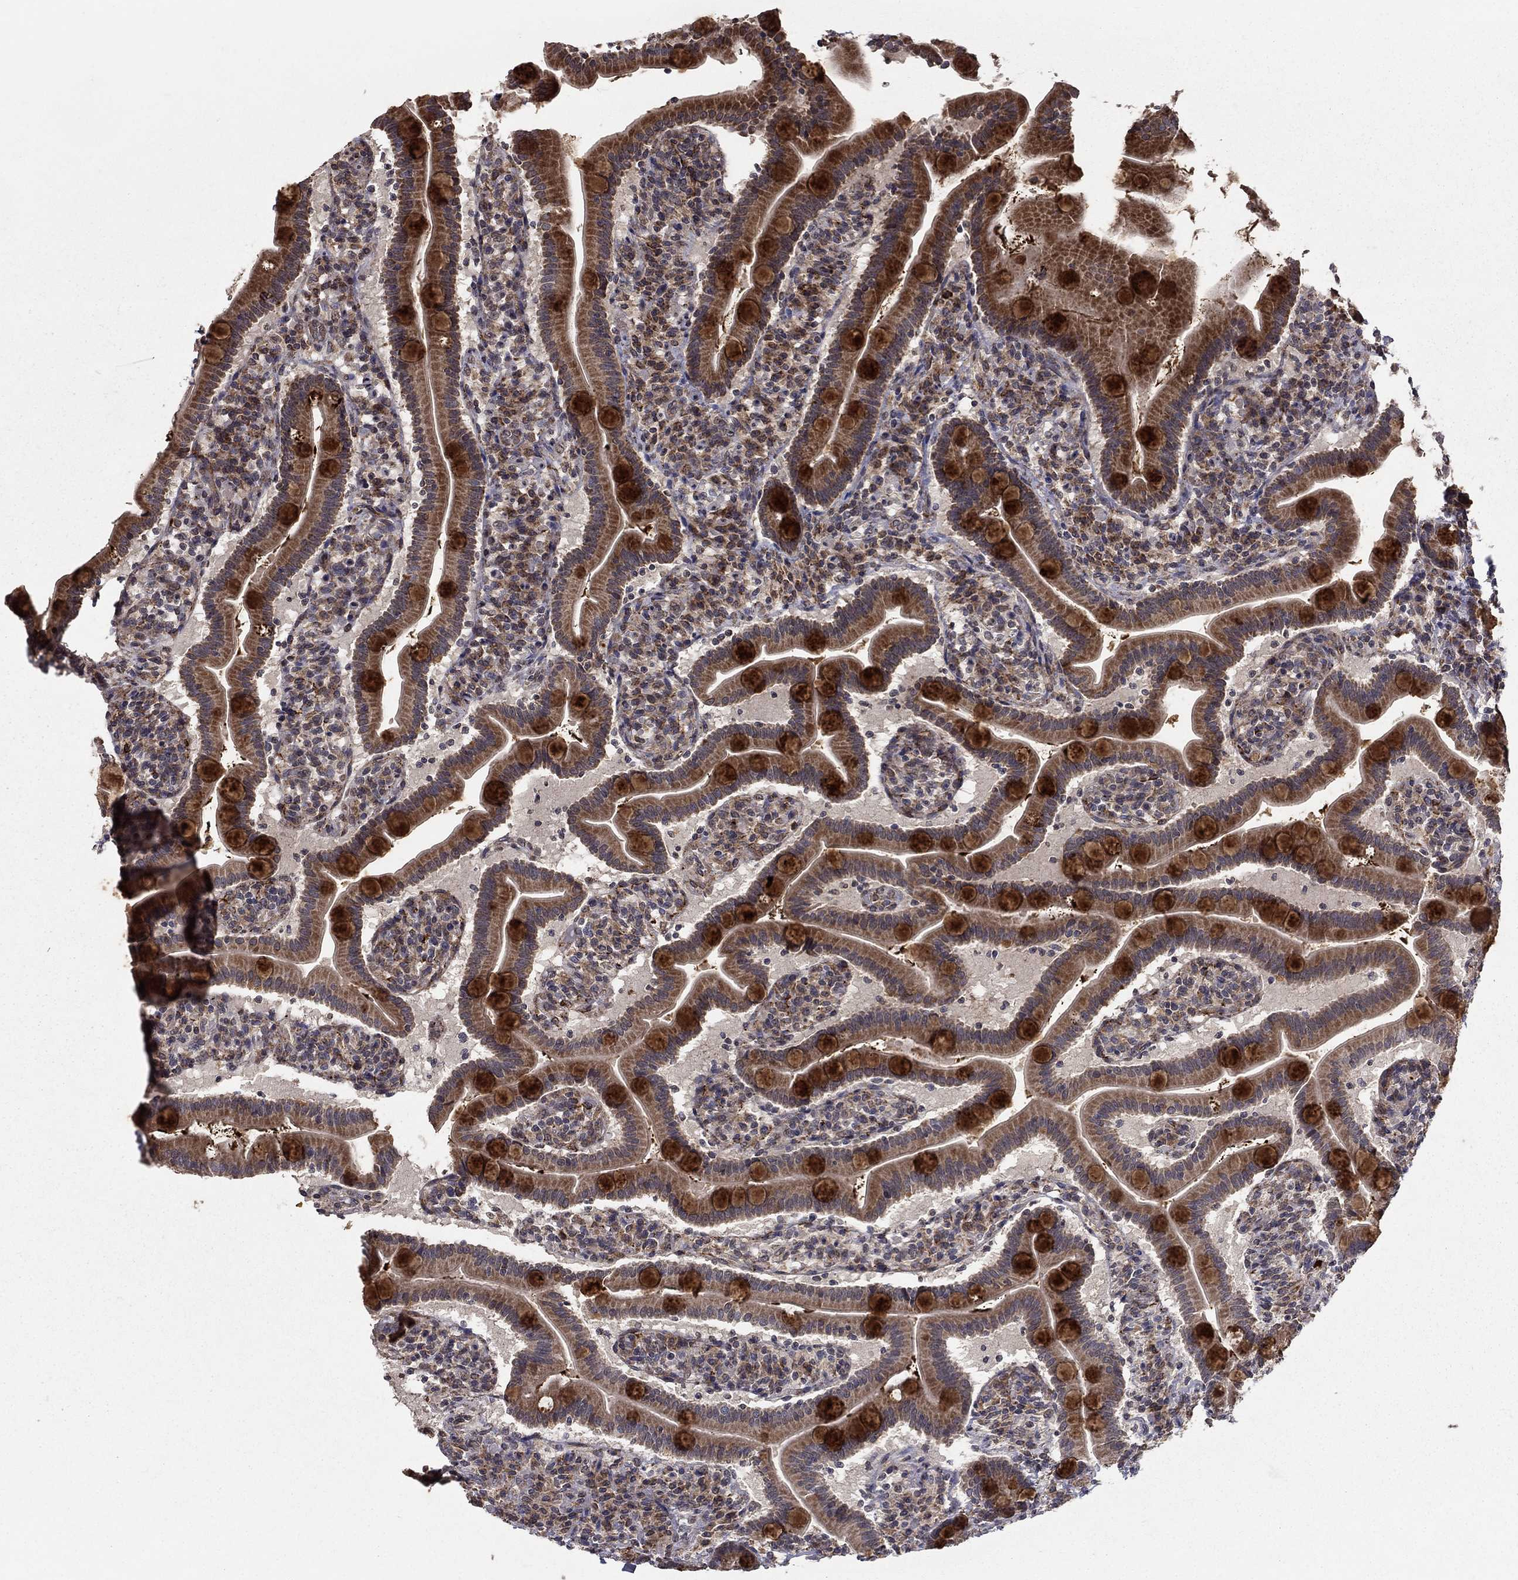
{"staining": {"intensity": "strong", "quantity": "25%-75%", "location": "cytoplasmic/membranous"}, "tissue": "small intestine", "cell_type": "Glandular cells", "image_type": "normal", "snomed": [{"axis": "morphology", "description": "Normal tissue, NOS"}, {"axis": "topography", "description": "Small intestine"}], "caption": "A brown stain labels strong cytoplasmic/membranous staining of a protein in glandular cells of unremarkable human small intestine.", "gene": "SLC2A13", "patient": {"sex": "male", "age": 66}}